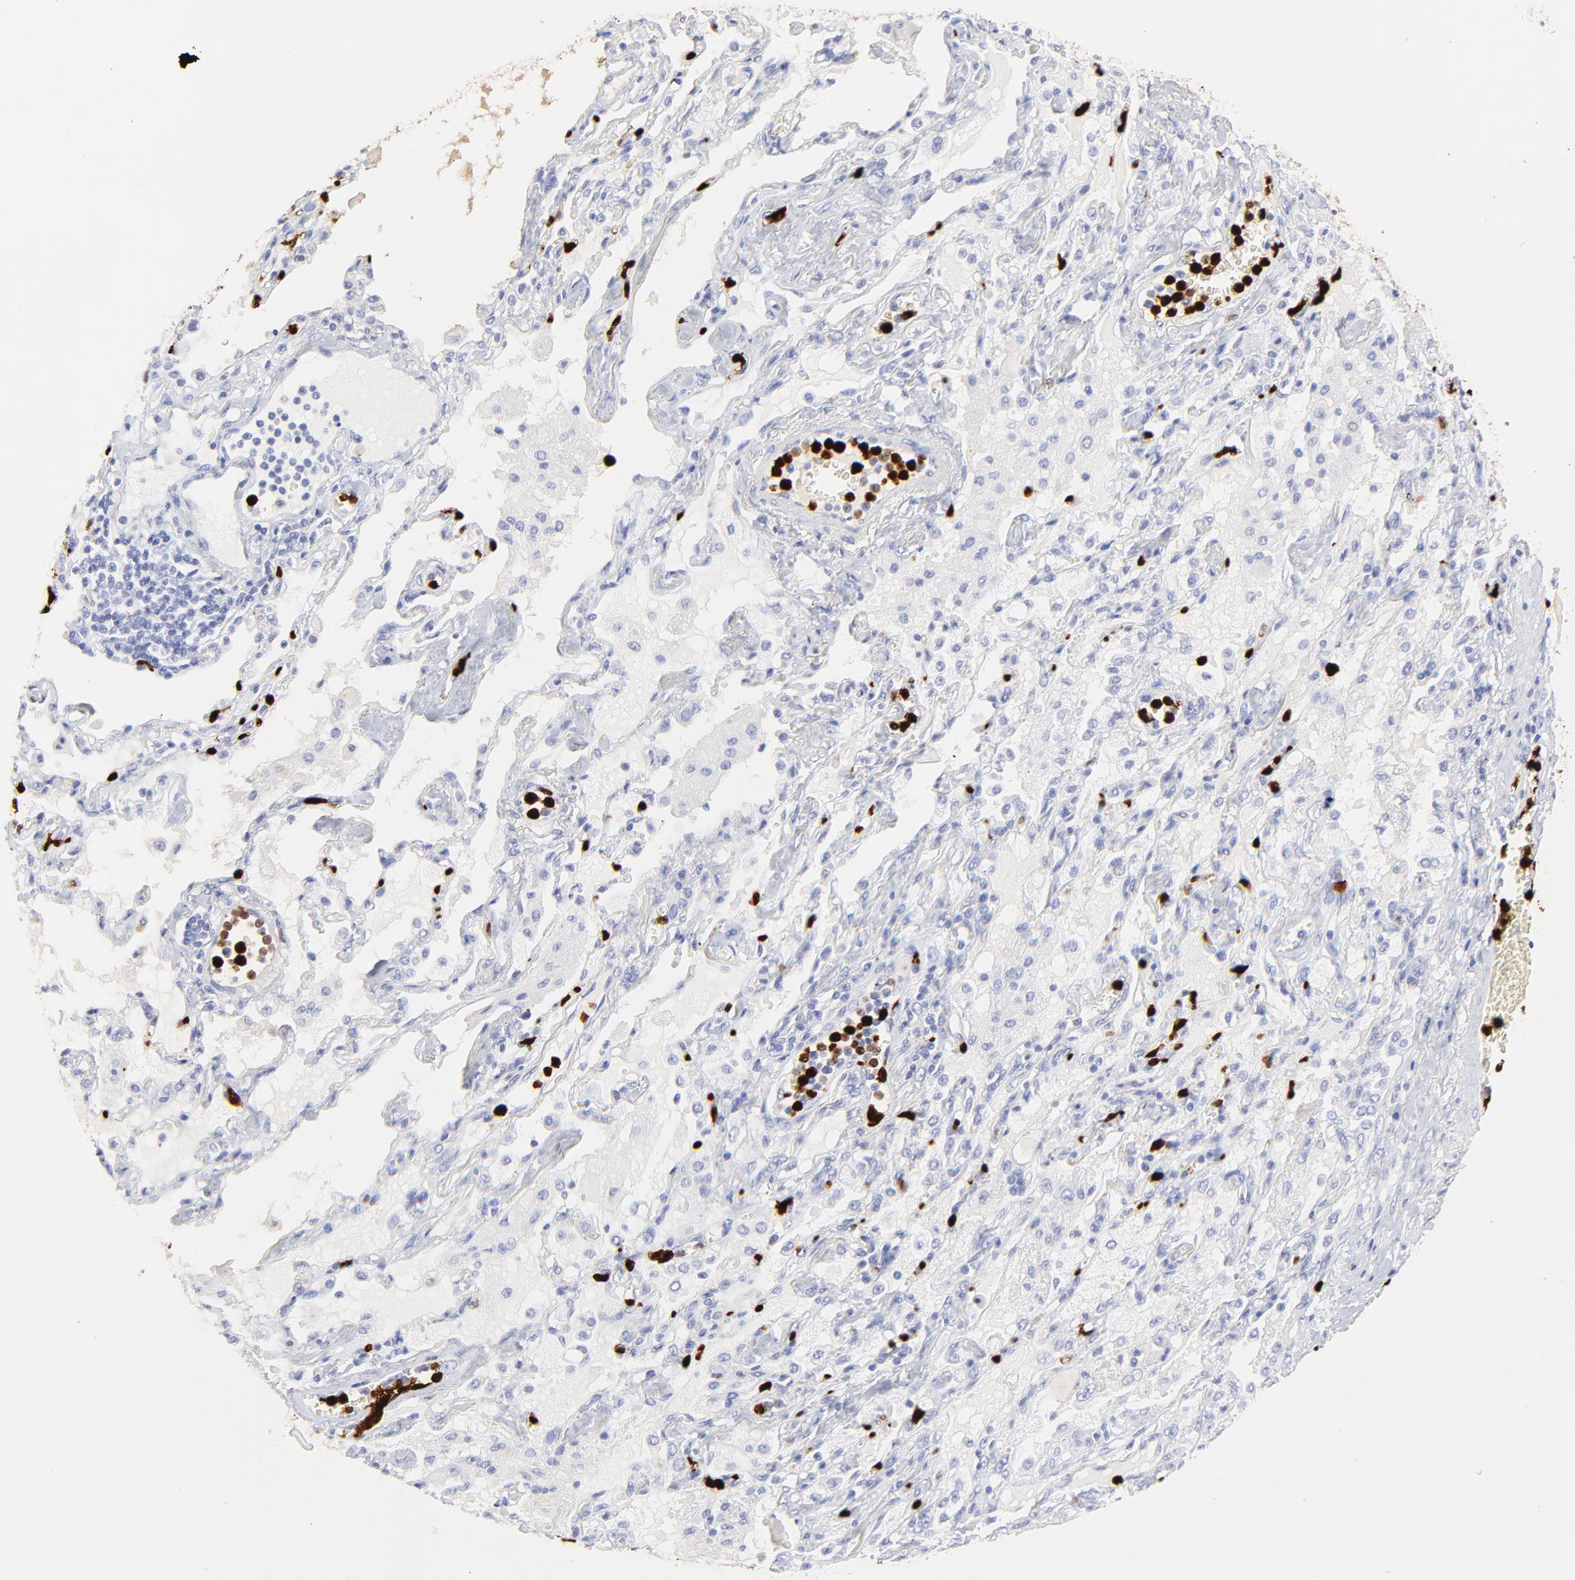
{"staining": {"intensity": "negative", "quantity": "none", "location": "none"}, "tissue": "lung cancer", "cell_type": "Tumor cells", "image_type": "cancer", "snomed": [{"axis": "morphology", "description": "Squamous cell carcinoma, NOS"}, {"axis": "topography", "description": "Lung"}], "caption": "Tumor cells show no significant protein positivity in lung cancer.", "gene": "S100A12", "patient": {"sex": "female", "age": 76}}